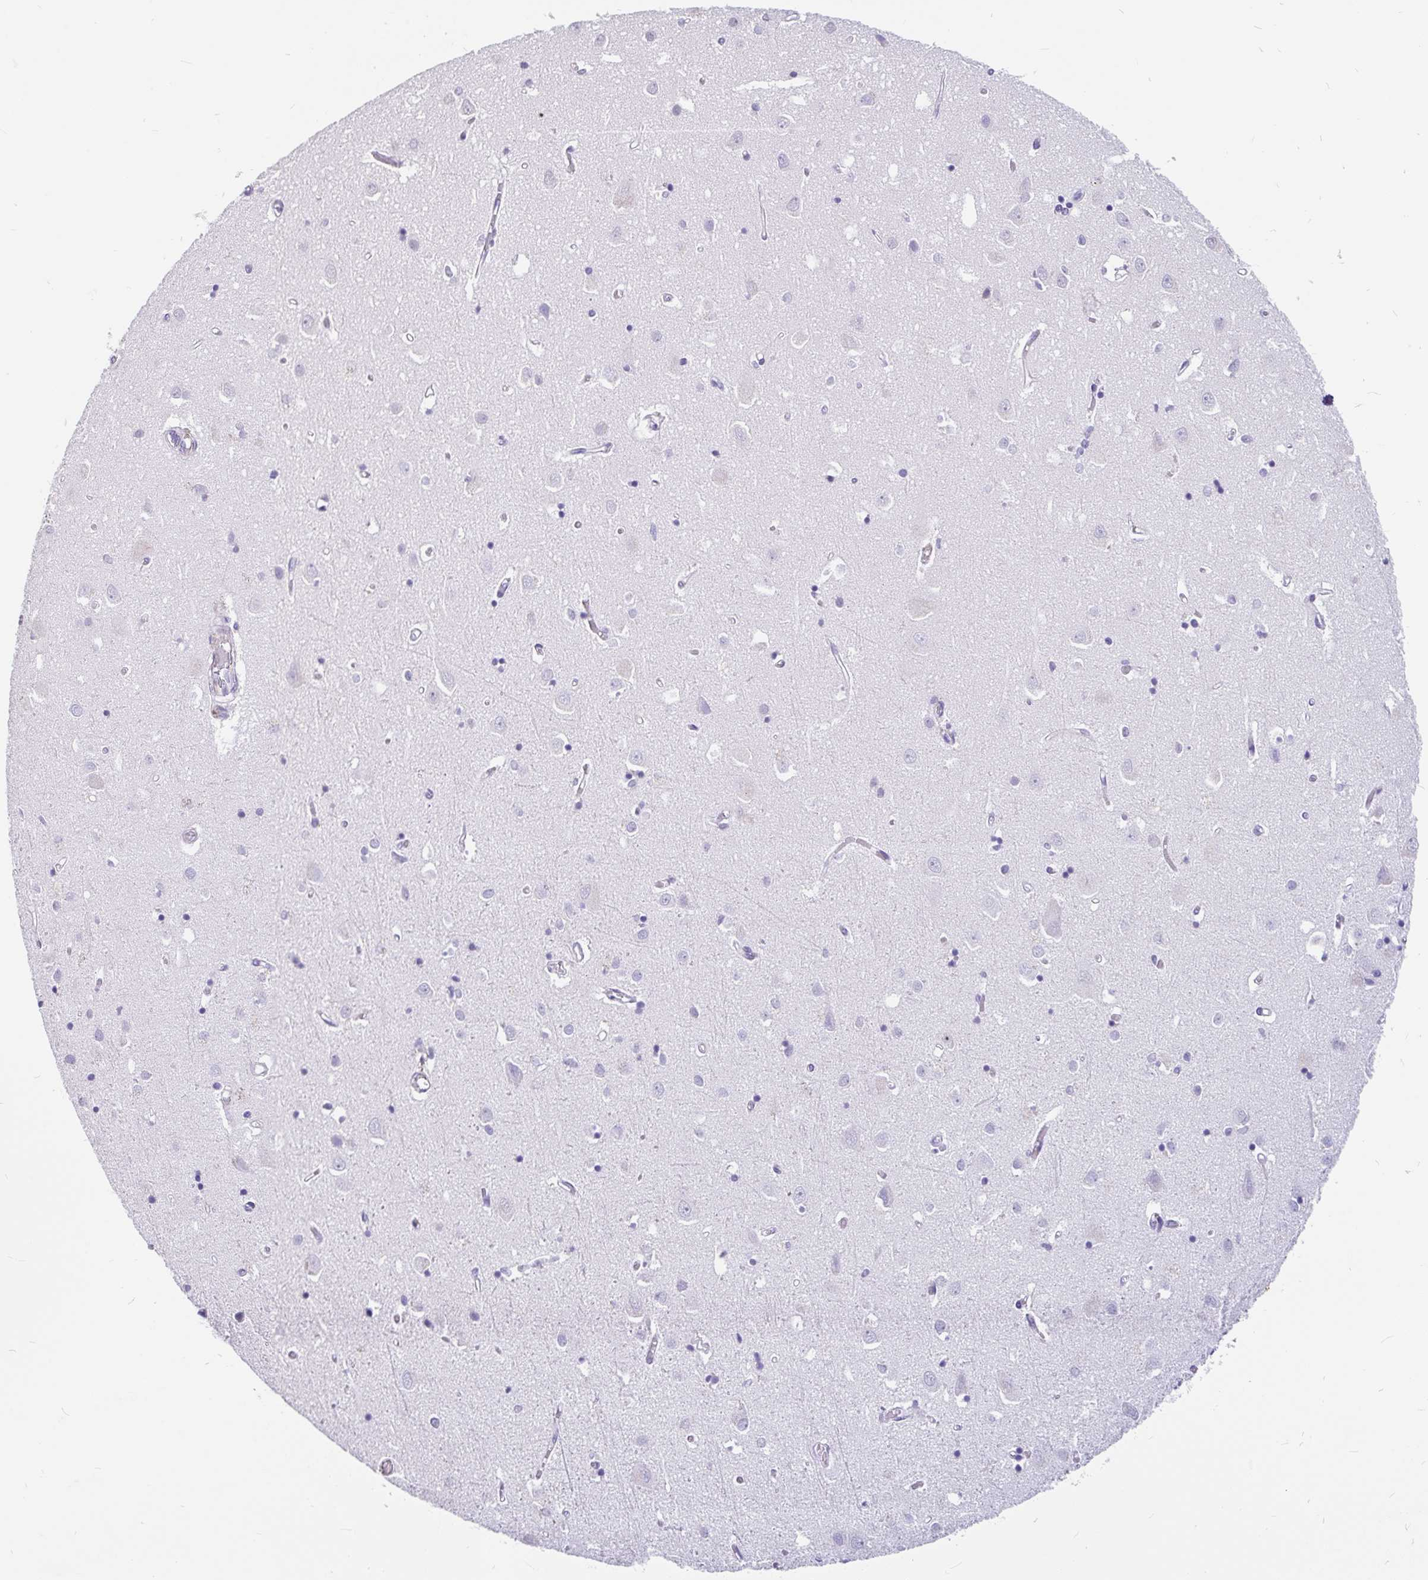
{"staining": {"intensity": "negative", "quantity": "none", "location": "none"}, "tissue": "cerebral cortex", "cell_type": "Endothelial cells", "image_type": "normal", "snomed": [{"axis": "morphology", "description": "Normal tissue, NOS"}, {"axis": "topography", "description": "Cerebral cortex"}], "caption": "This is a image of immunohistochemistry (IHC) staining of normal cerebral cortex, which shows no staining in endothelial cells.", "gene": "EML5", "patient": {"sex": "male", "age": 70}}